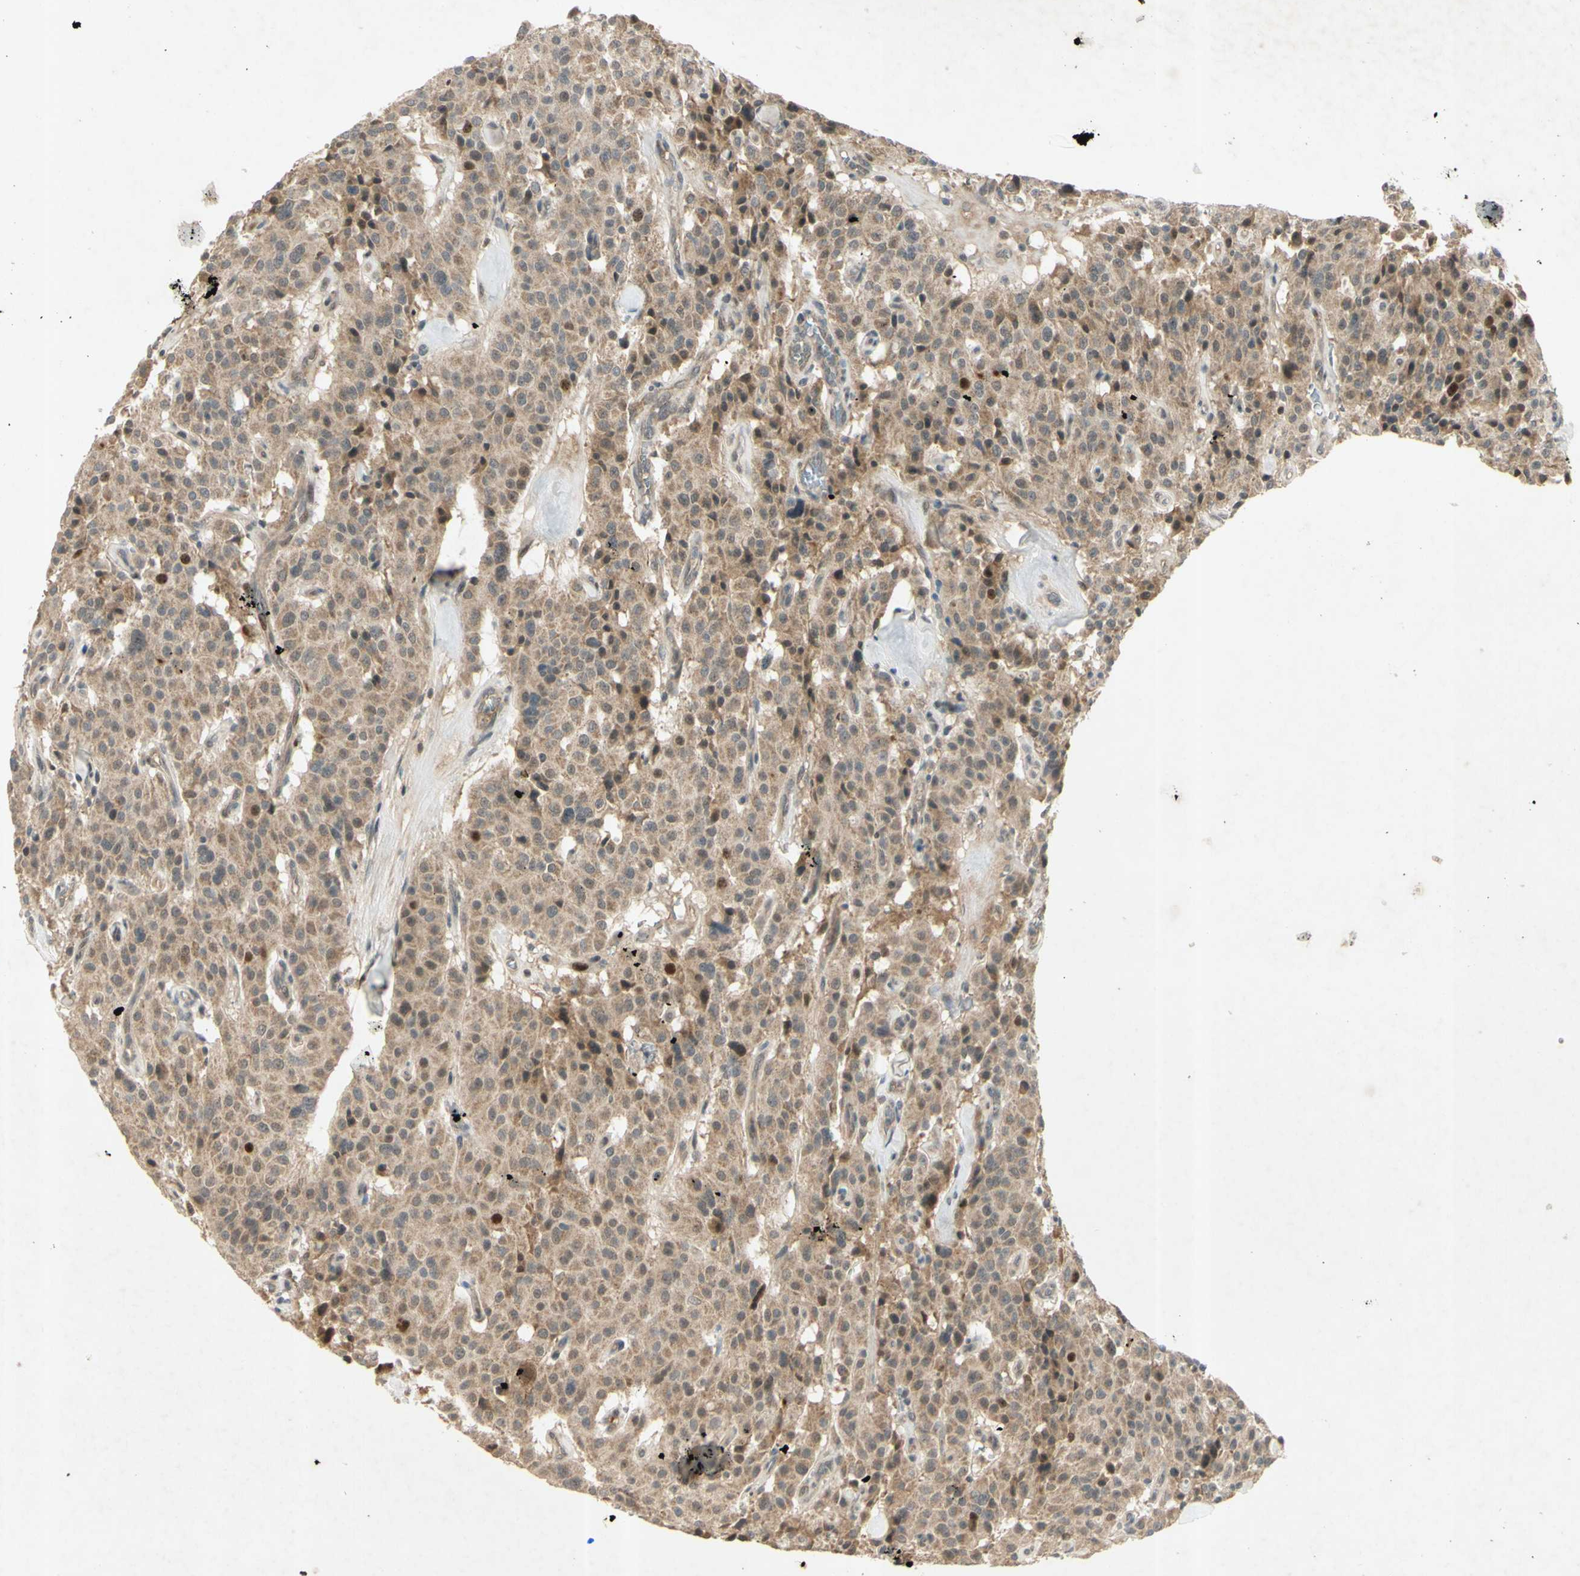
{"staining": {"intensity": "moderate", "quantity": ">75%", "location": "nuclear"}, "tissue": "carcinoid", "cell_type": "Tumor cells", "image_type": "cancer", "snomed": [{"axis": "morphology", "description": "Carcinoid, malignant, NOS"}, {"axis": "topography", "description": "Lung"}], "caption": "Protein expression by immunohistochemistry shows moderate nuclear positivity in approximately >75% of tumor cells in malignant carcinoid. Nuclei are stained in blue.", "gene": "RAD18", "patient": {"sex": "male", "age": 30}}